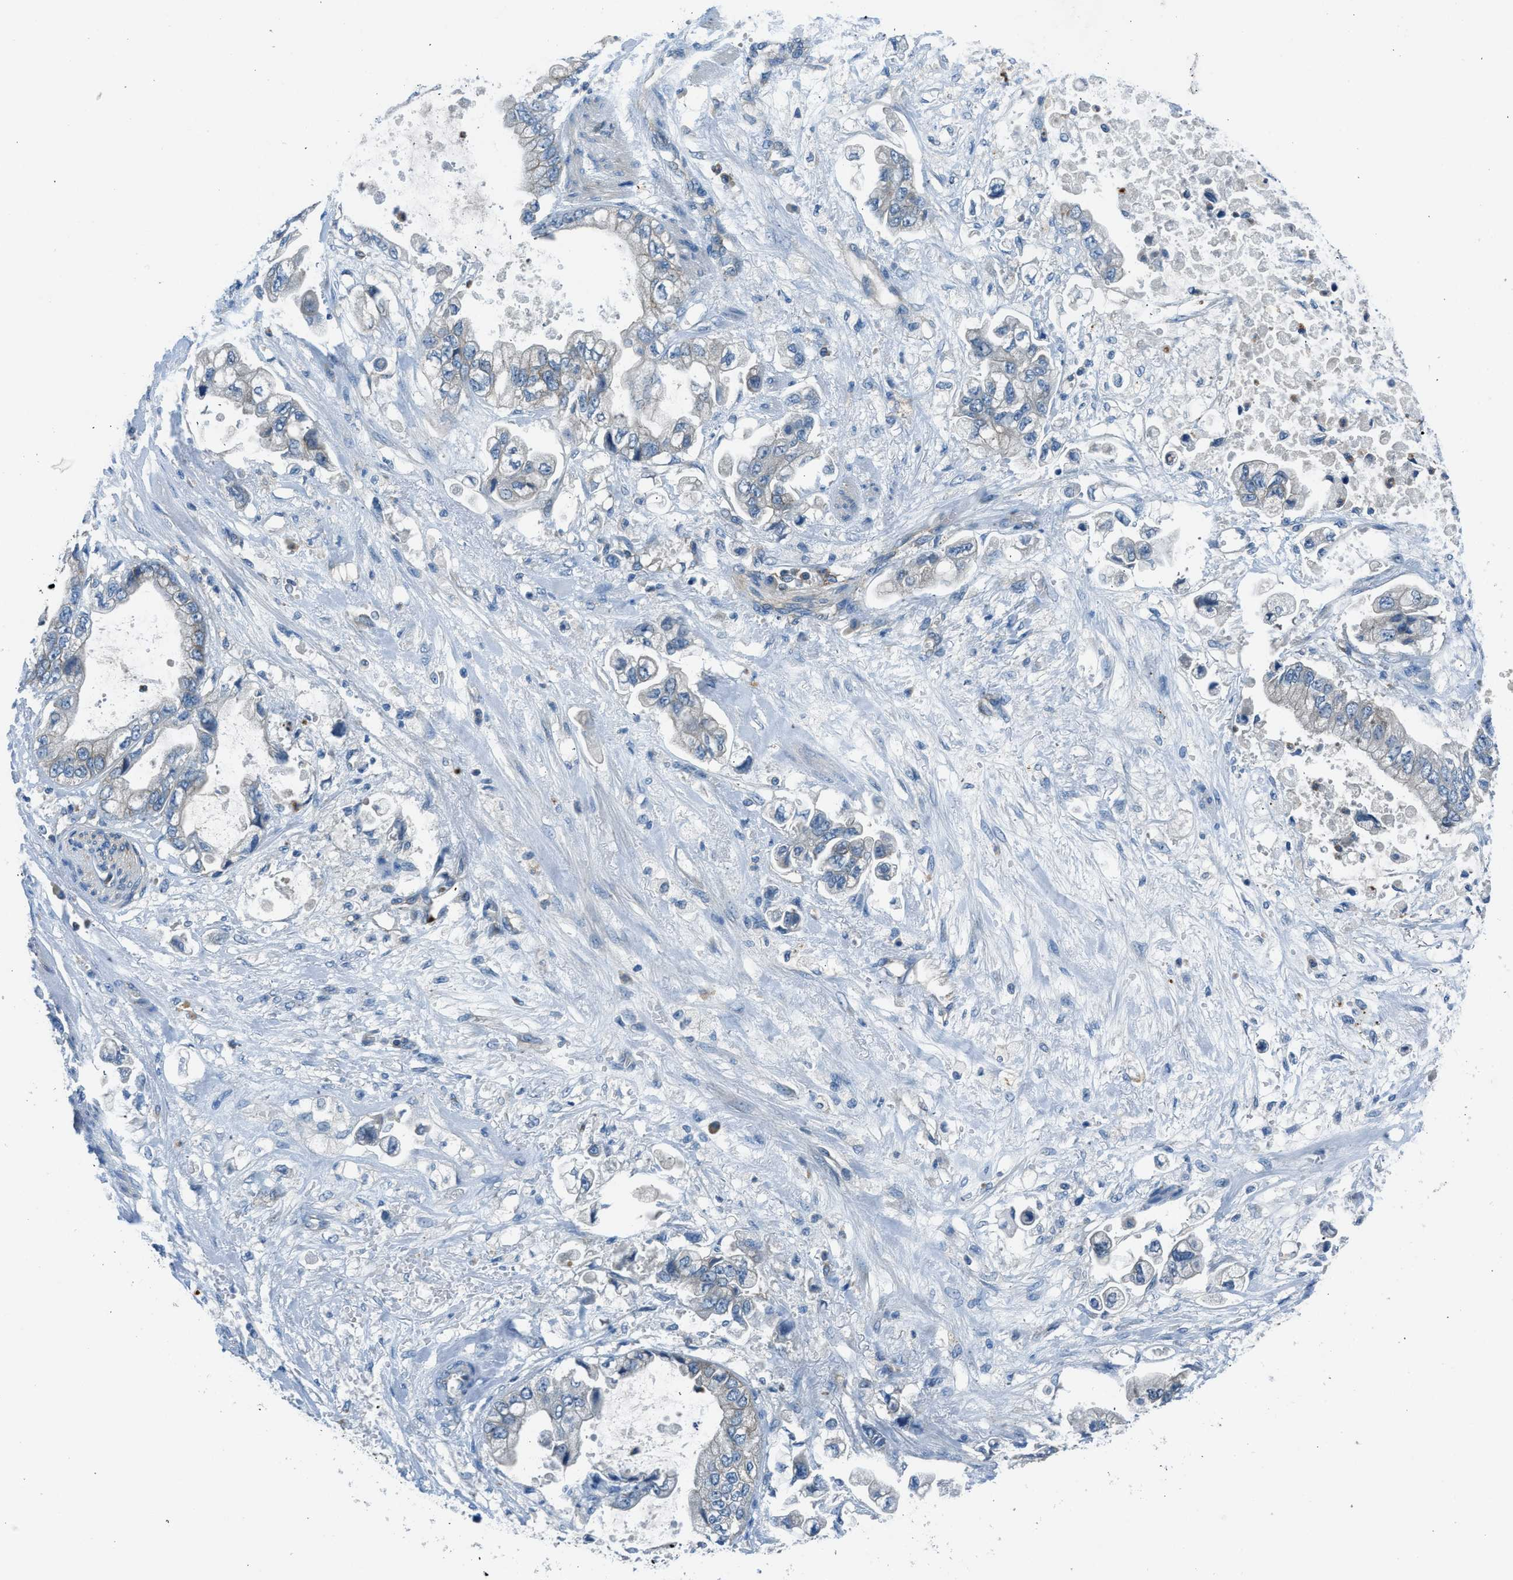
{"staining": {"intensity": "negative", "quantity": "none", "location": "none"}, "tissue": "stomach cancer", "cell_type": "Tumor cells", "image_type": "cancer", "snomed": [{"axis": "morphology", "description": "Normal tissue, NOS"}, {"axis": "morphology", "description": "Adenocarcinoma, NOS"}, {"axis": "topography", "description": "Stomach"}], "caption": "DAB (3,3'-diaminobenzidine) immunohistochemical staining of stomach adenocarcinoma displays no significant staining in tumor cells. (Brightfield microscopy of DAB IHC at high magnification).", "gene": "BMP1", "patient": {"sex": "male", "age": 62}}